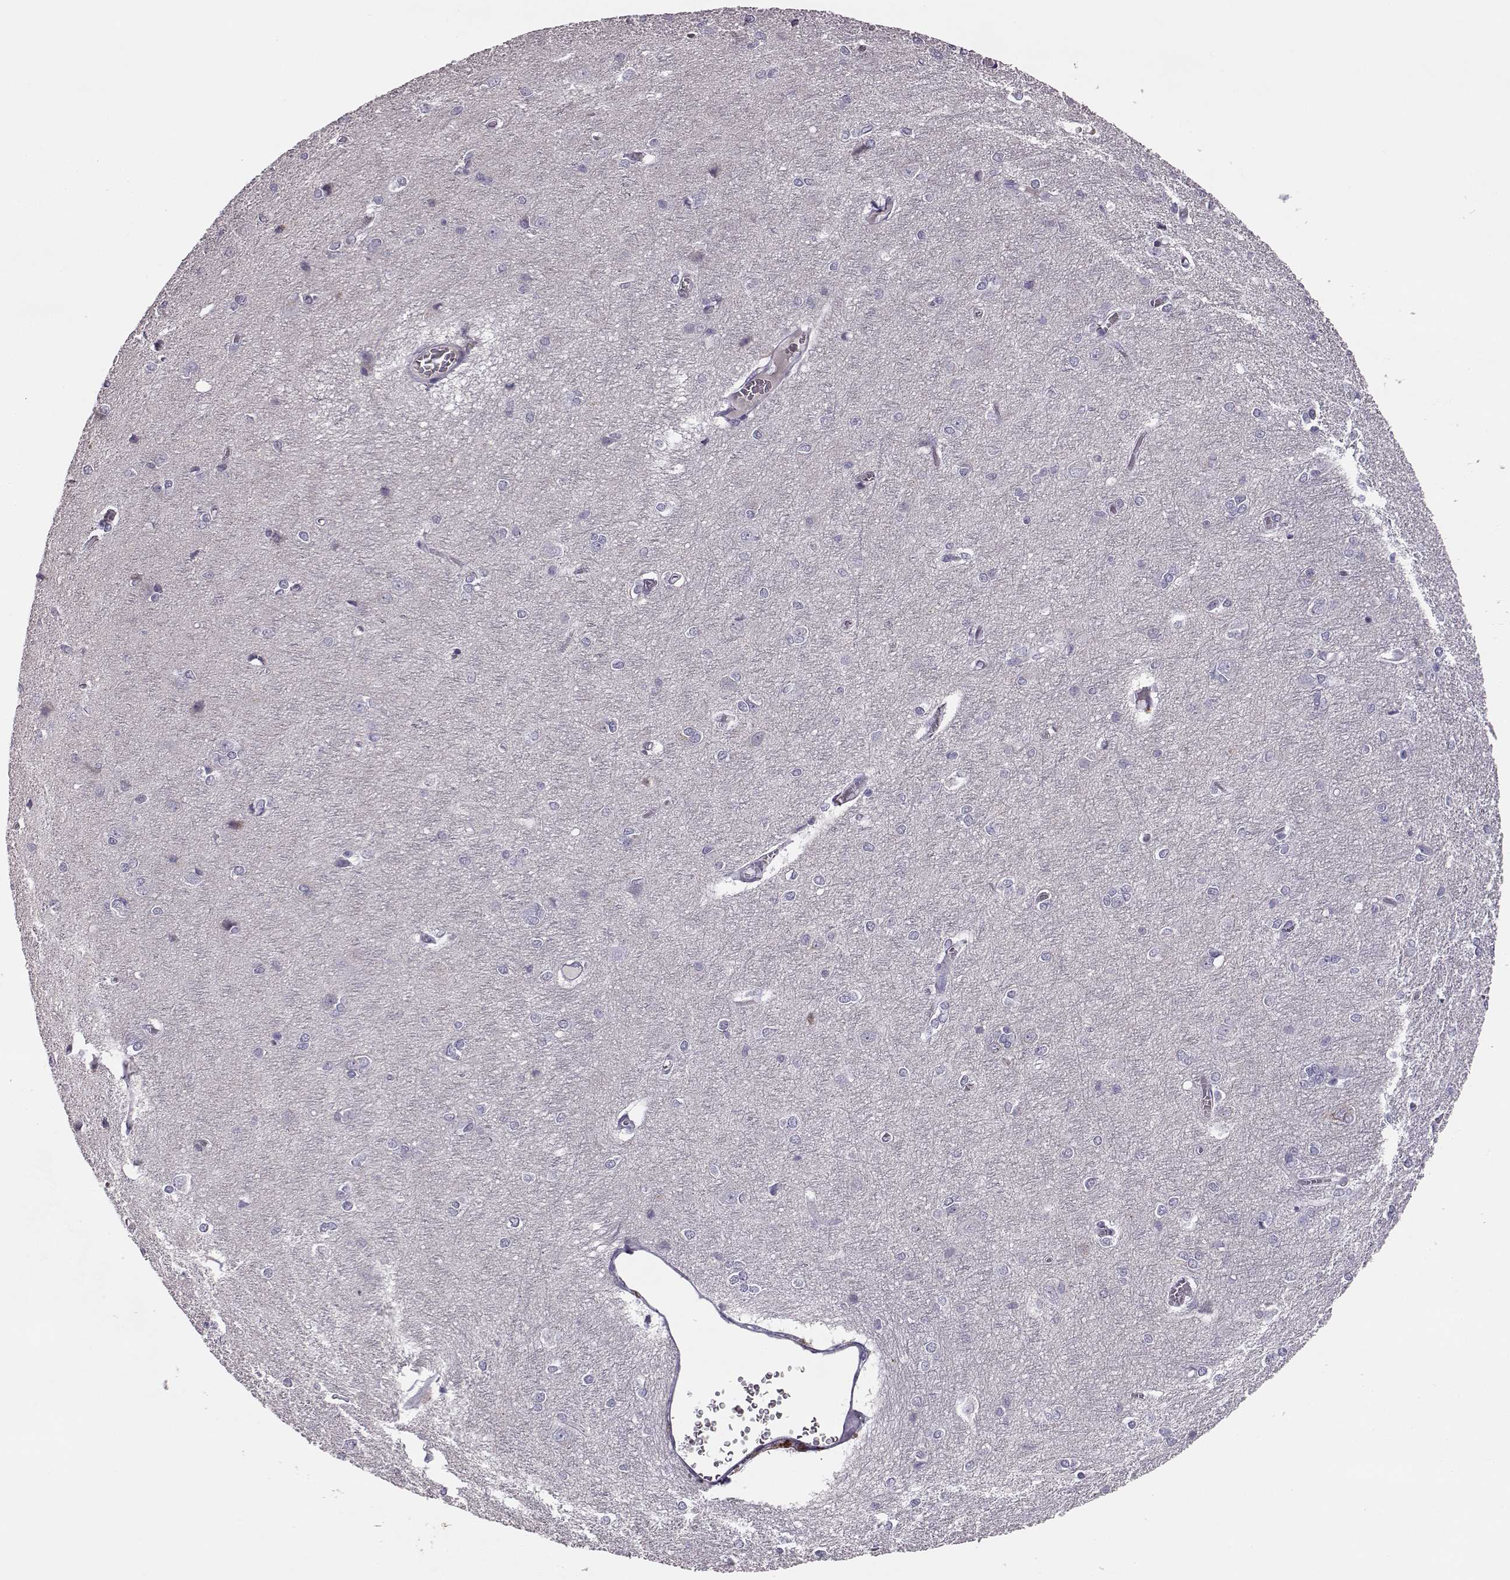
{"staining": {"intensity": "negative", "quantity": "none", "location": "none"}, "tissue": "cerebral cortex", "cell_type": "Endothelial cells", "image_type": "normal", "snomed": [{"axis": "morphology", "description": "Normal tissue, NOS"}, {"axis": "topography", "description": "Cerebral cortex"}], "caption": "Immunohistochemical staining of unremarkable cerebral cortex demonstrates no significant positivity in endothelial cells. The staining is performed using DAB brown chromogen with nuclei counter-stained in using hematoxylin.", "gene": "NPTXR", "patient": {"sex": "male", "age": 37}}